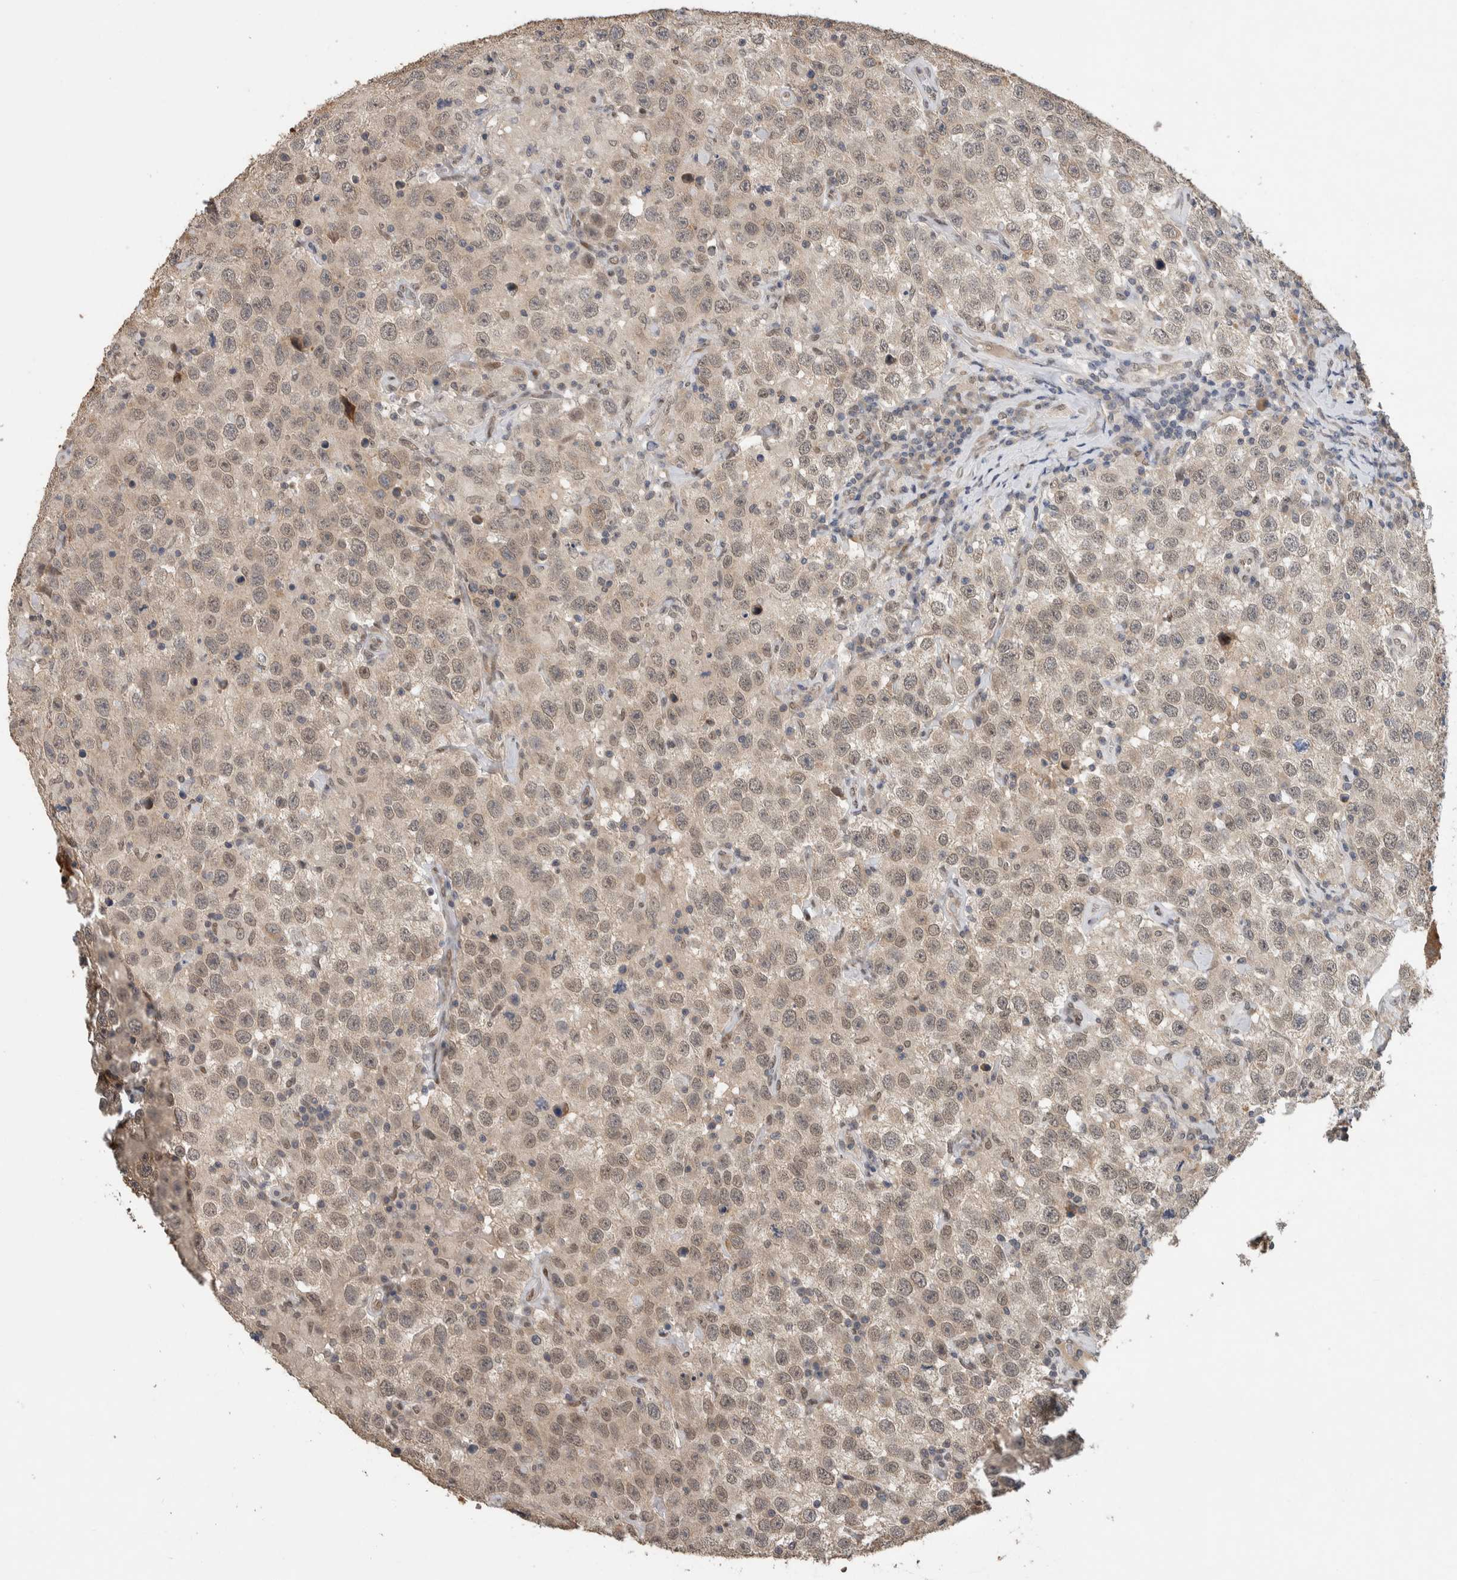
{"staining": {"intensity": "weak", "quantity": ">75%", "location": "cytoplasmic/membranous,nuclear"}, "tissue": "testis cancer", "cell_type": "Tumor cells", "image_type": "cancer", "snomed": [{"axis": "morphology", "description": "Seminoma, NOS"}, {"axis": "topography", "description": "Testis"}], "caption": "About >75% of tumor cells in testis seminoma demonstrate weak cytoplasmic/membranous and nuclear protein staining as visualized by brown immunohistochemical staining.", "gene": "CYSRT1", "patient": {"sex": "male", "age": 41}}